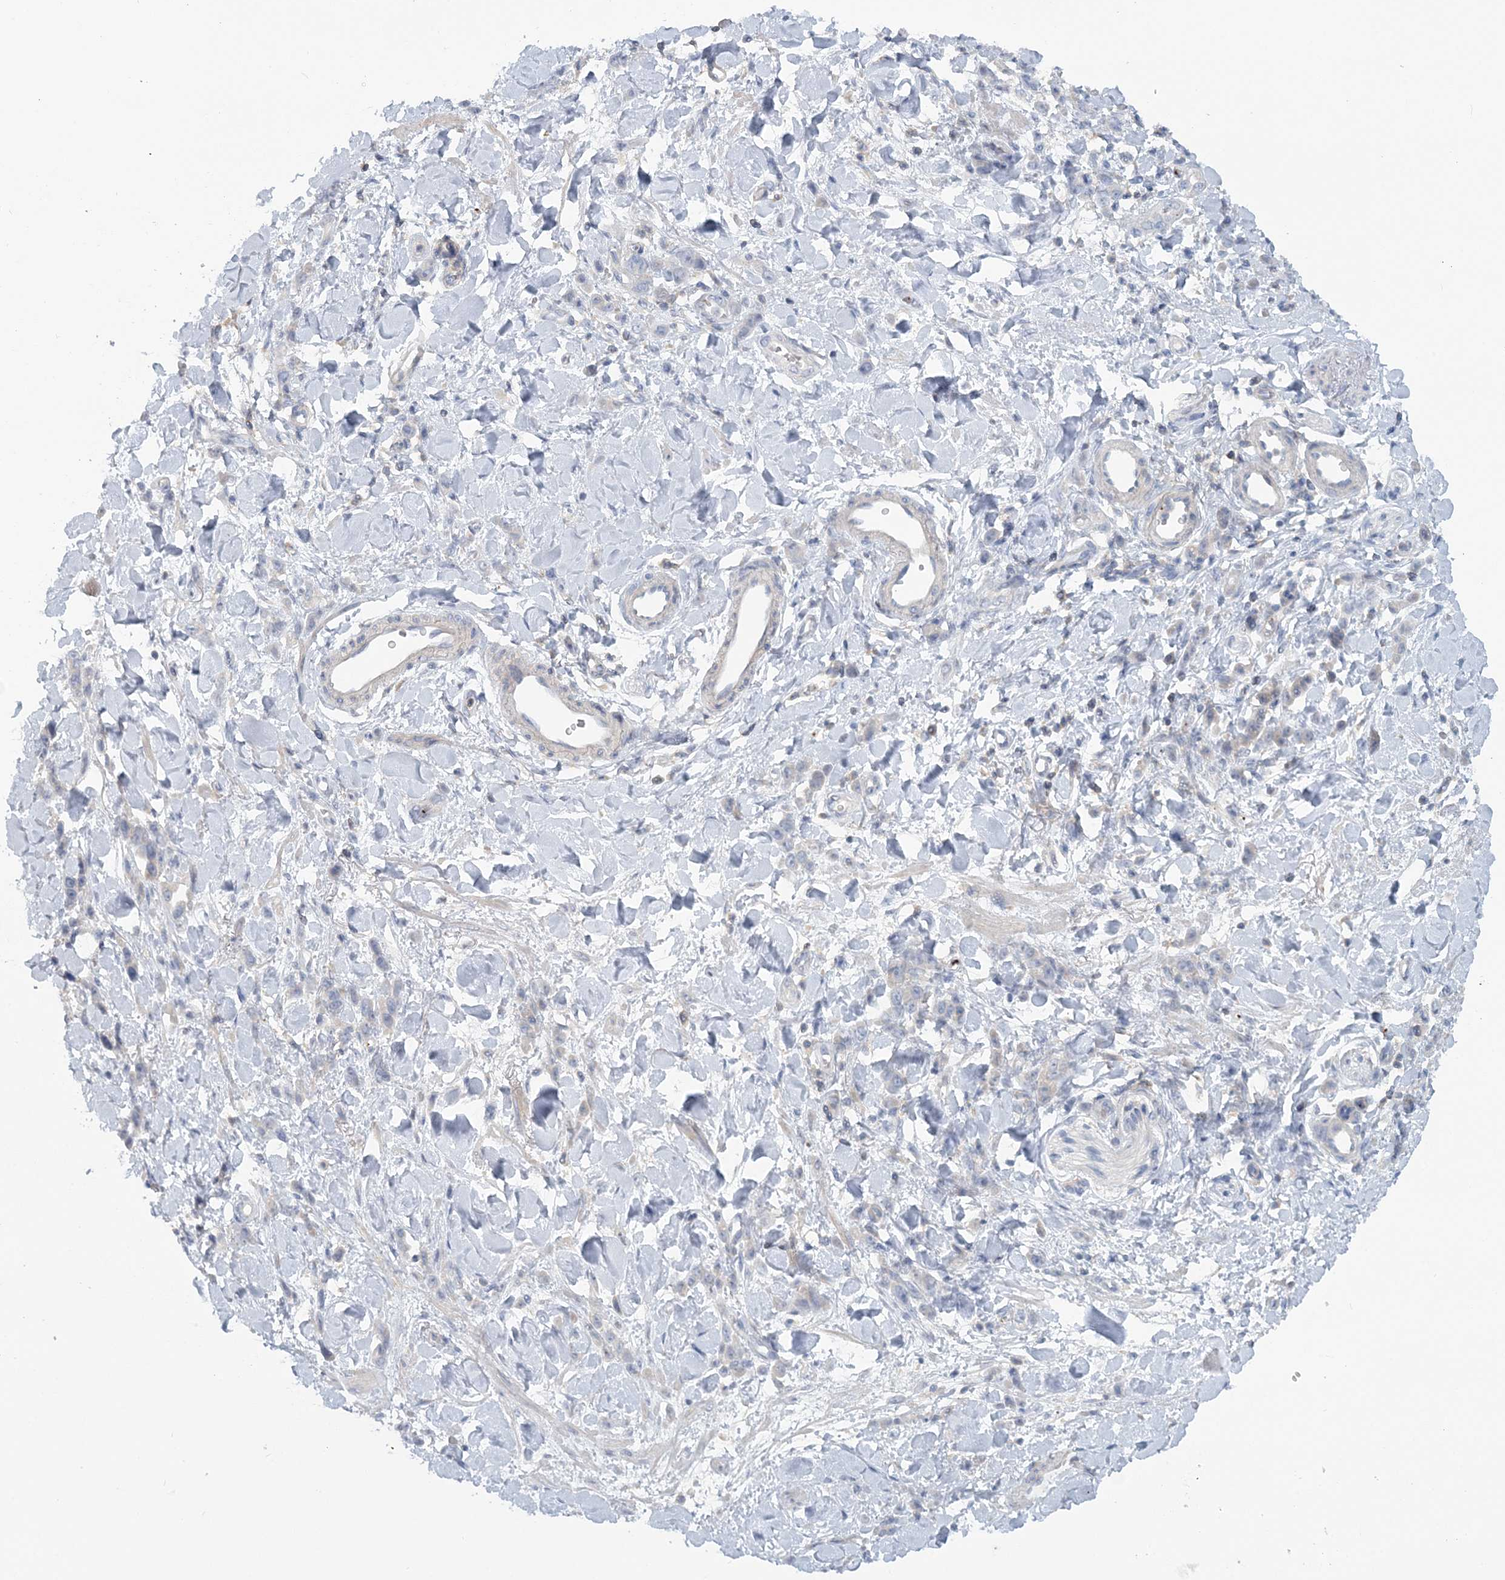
{"staining": {"intensity": "negative", "quantity": "none", "location": "none"}, "tissue": "stomach cancer", "cell_type": "Tumor cells", "image_type": "cancer", "snomed": [{"axis": "morphology", "description": "Normal tissue, NOS"}, {"axis": "morphology", "description": "Adenocarcinoma, NOS"}, {"axis": "topography", "description": "Stomach"}], "caption": "Immunohistochemistry (IHC) micrograph of stomach adenocarcinoma stained for a protein (brown), which displays no staining in tumor cells. (DAB (3,3'-diaminobenzidine) immunohistochemistry with hematoxylin counter stain).", "gene": "CUEDC2", "patient": {"sex": "male", "age": 82}}